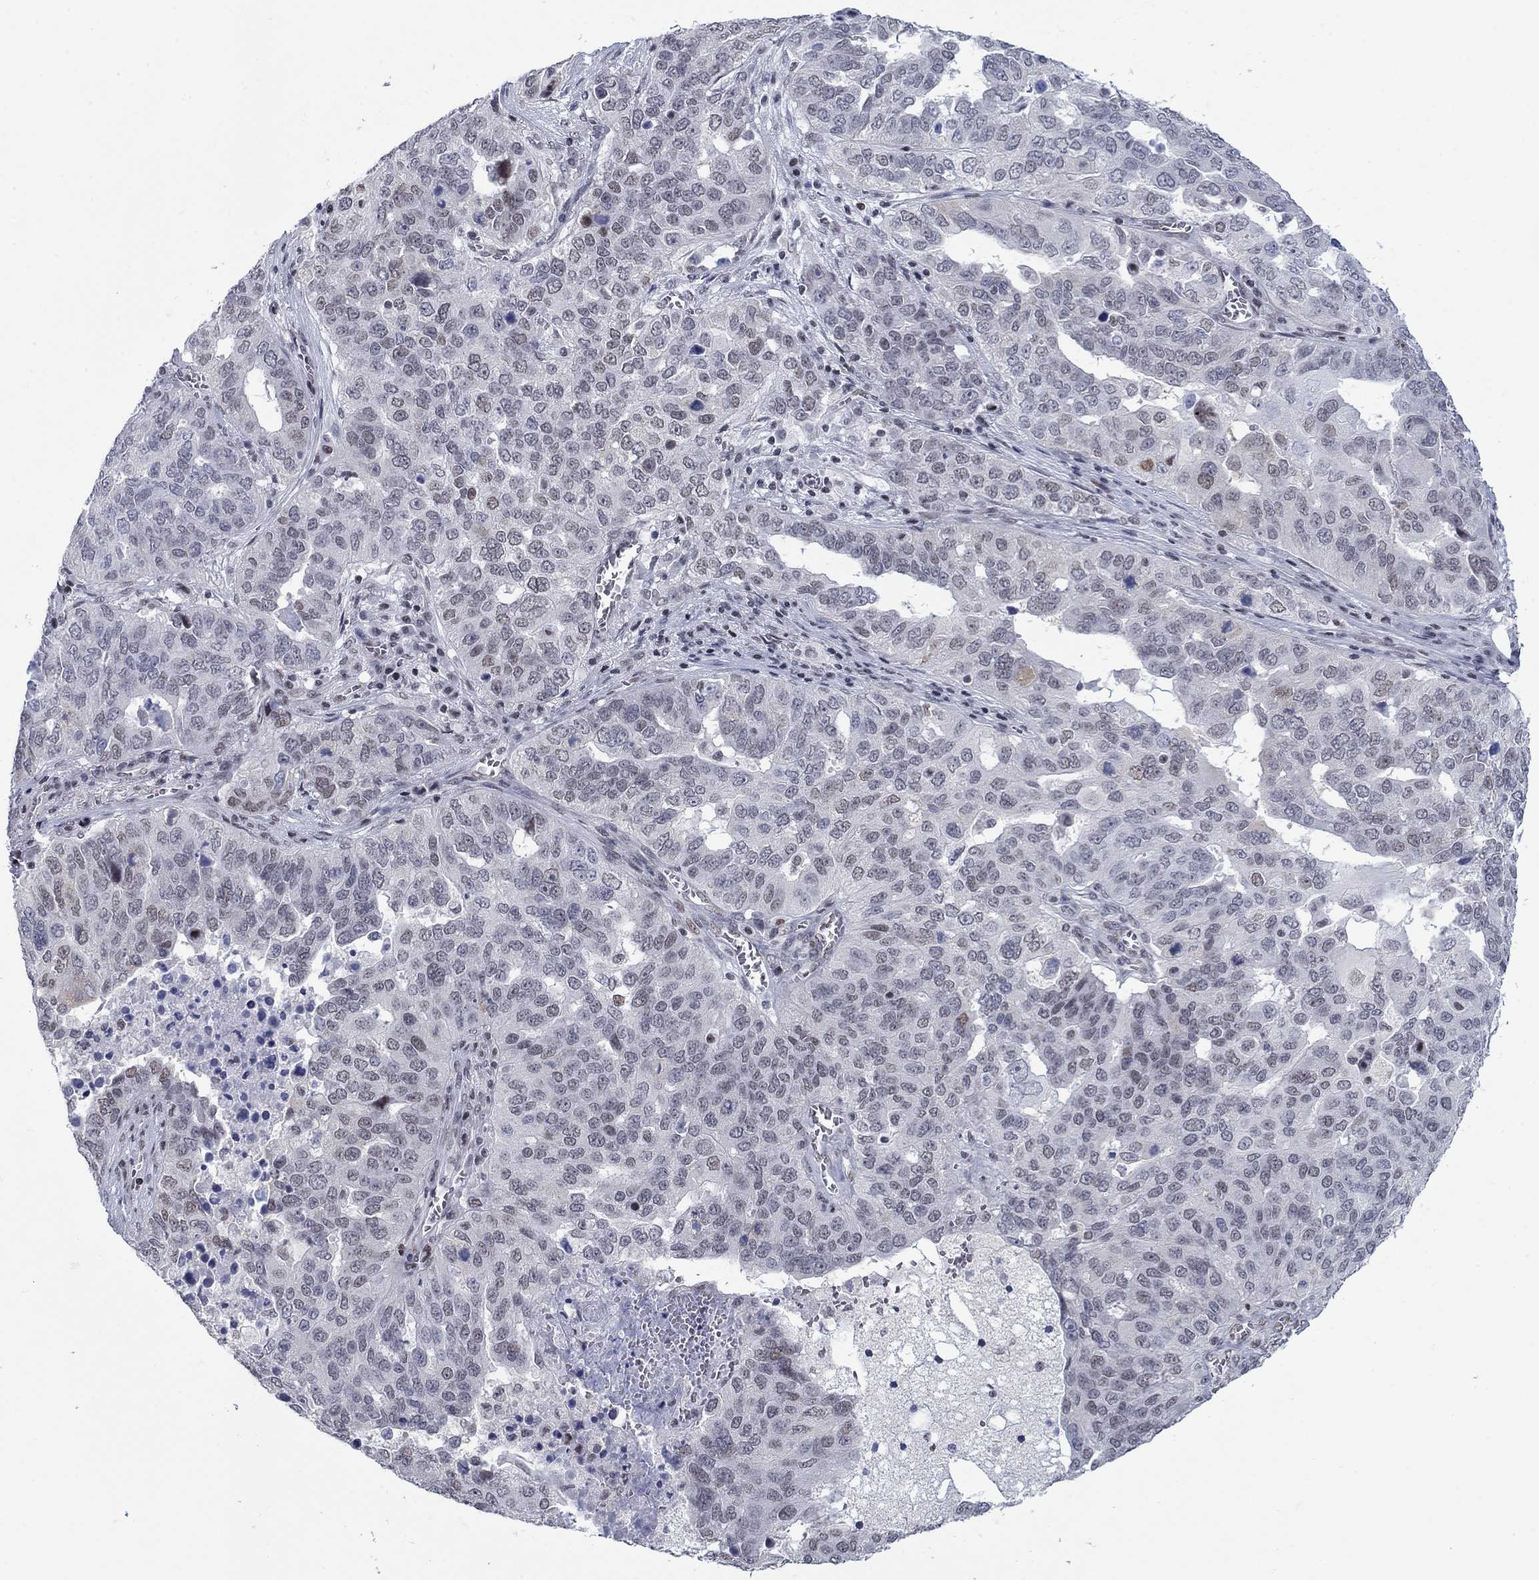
{"staining": {"intensity": "negative", "quantity": "none", "location": "none"}, "tissue": "ovarian cancer", "cell_type": "Tumor cells", "image_type": "cancer", "snomed": [{"axis": "morphology", "description": "Carcinoma, endometroid"}, {"axis": "topography", "description": "Soft tissue"}, {"axis": "topography", "description": "Ovary"}], "caption": "The immunohistochemistry photomicrograph has no significant positivity in tumor cells of ovarian cancer (endometroid carcinoma) tissue. (IHC, brightfield microscopy, high magnification).", "gene": "NPAS3", "patient": {"sex": "female", "age": 52}}